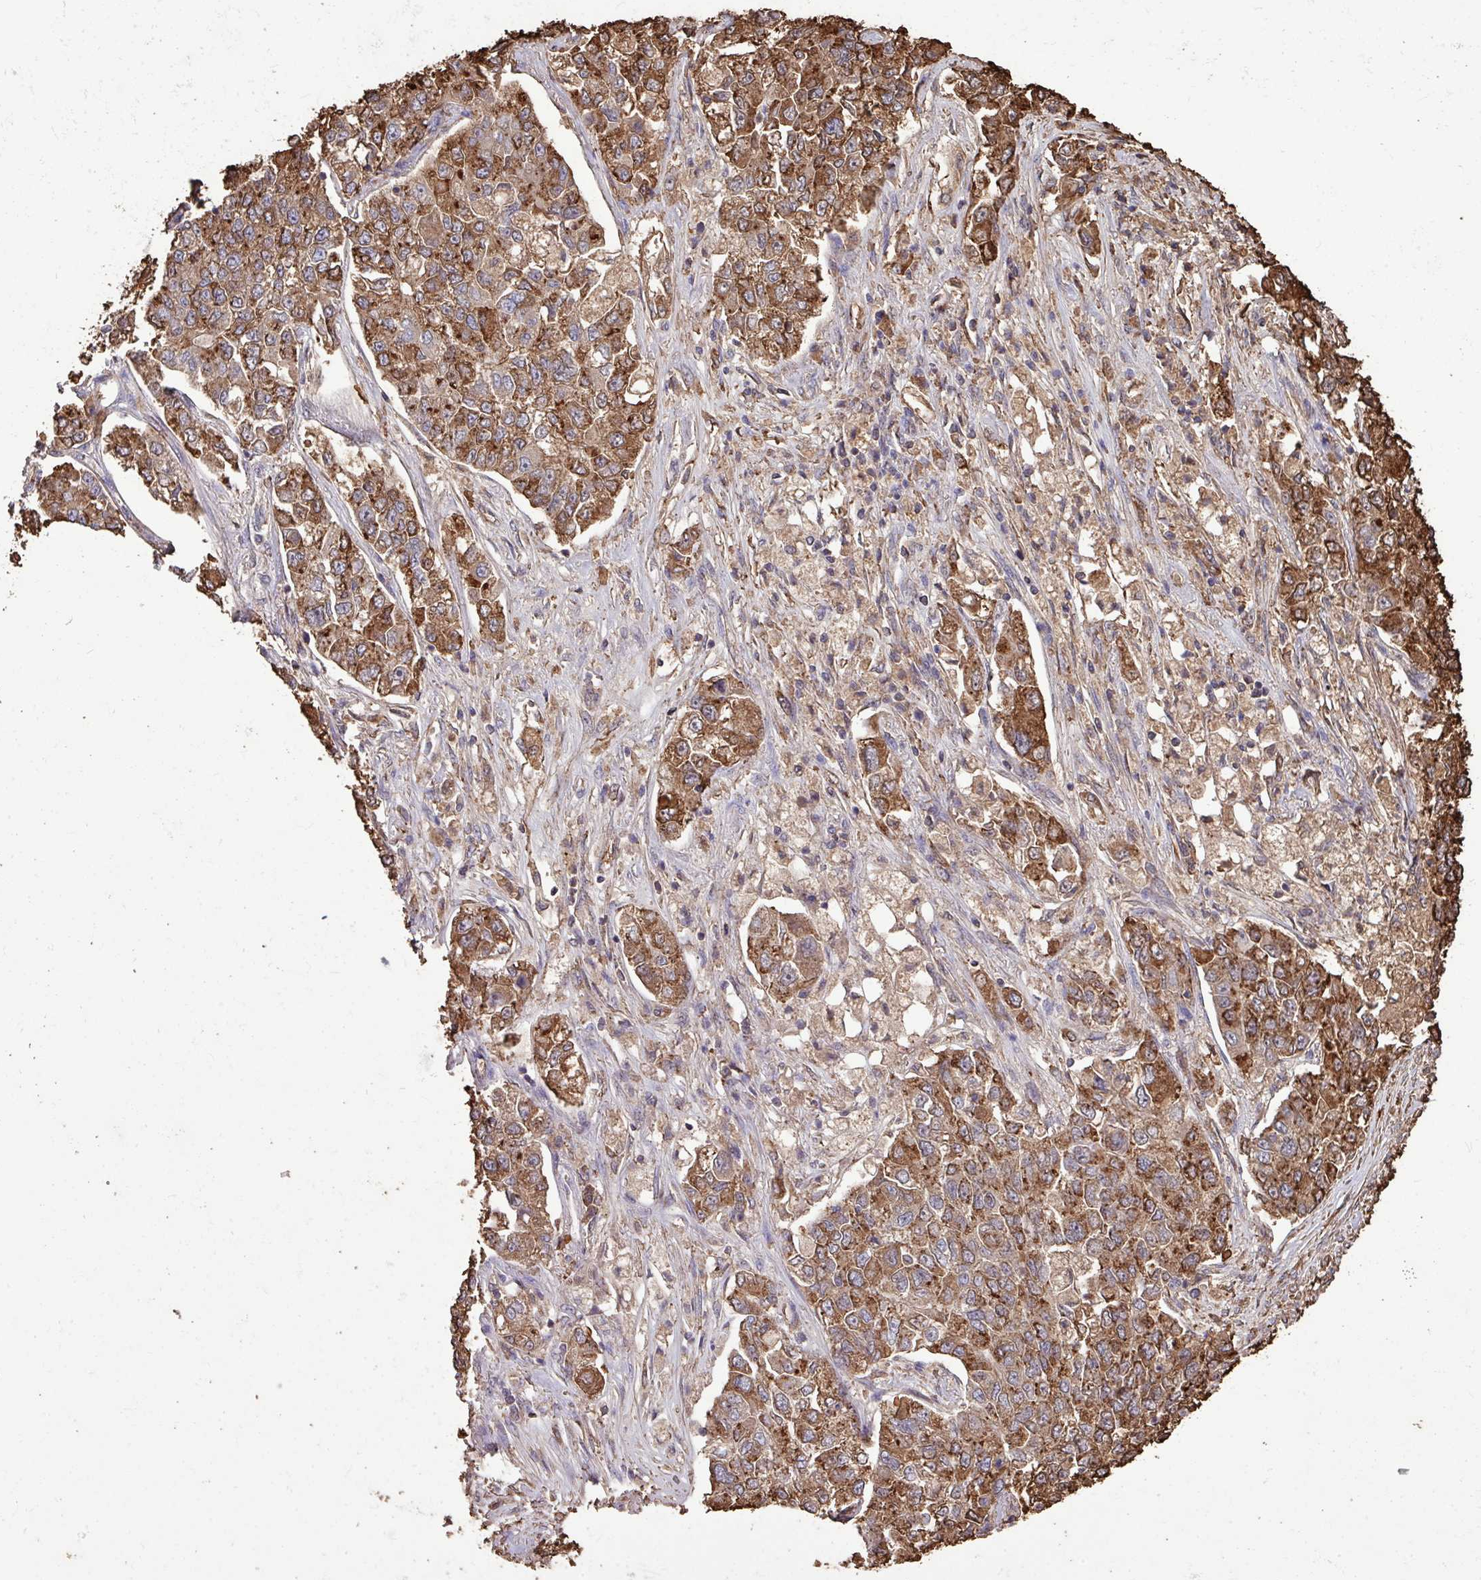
{"staining": {"intensity": "moderate", "quantity": ">75%", "location": "cytoplasmic/membranous"}, "tissue": "lung cancer", "cell_type": "Tumor cells", "image_type": "cancer", "snomed": [{"axis": "morphology", "description": "Adenocarcinoma, NOS"}, {"axis": "topography", "description": "Lung"}], "caption": "Human lung cancer stained with a protein marker reveals moderate staining in tumor cells.", "gene": "CAMK2B", "patient": {"sex": "male", "age": 49}}